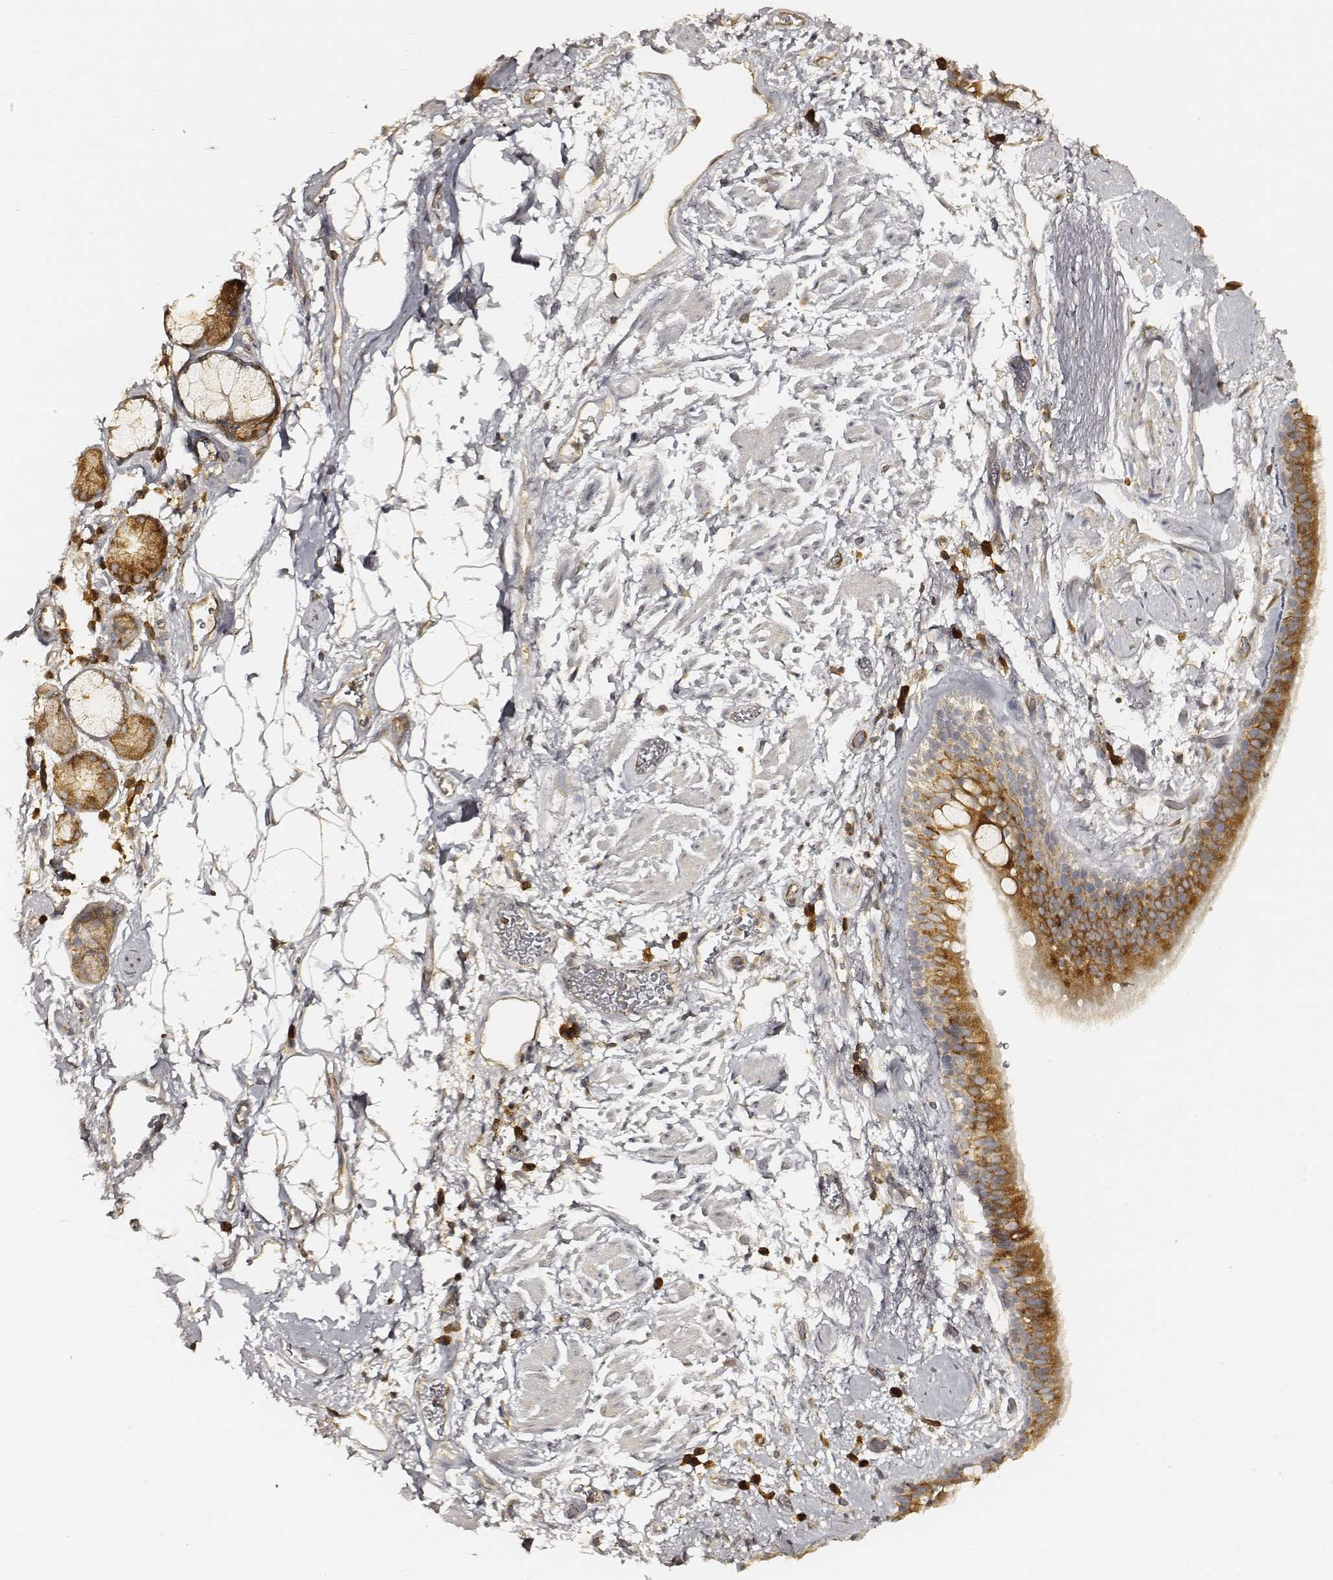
{"staining": {"intensity": "strong", "quantity": ">75%", "location": "cytoplasmic/membranous"}, "tissue": "bronchus", "cell_type": "Respiratory epithelial cells", "image_type": "normal", "snomed": [{"axis": "morphology", "description": "Normal tissue, NOS"}, {"axis": "topography", "description": "Cartilage tissue"}, {"axis": "topography", "description": "Bronchus"}], "caption": "Strong cytoplasmic/membranous staining is present in about >75% of respiratory epithelial cells in benign bronchus. Immunohistochemistry stains the protein of interest in brown and the nuclei are stained blue.", "gene": "CARS1", "patient": {"sex": "male", "age": 58}}